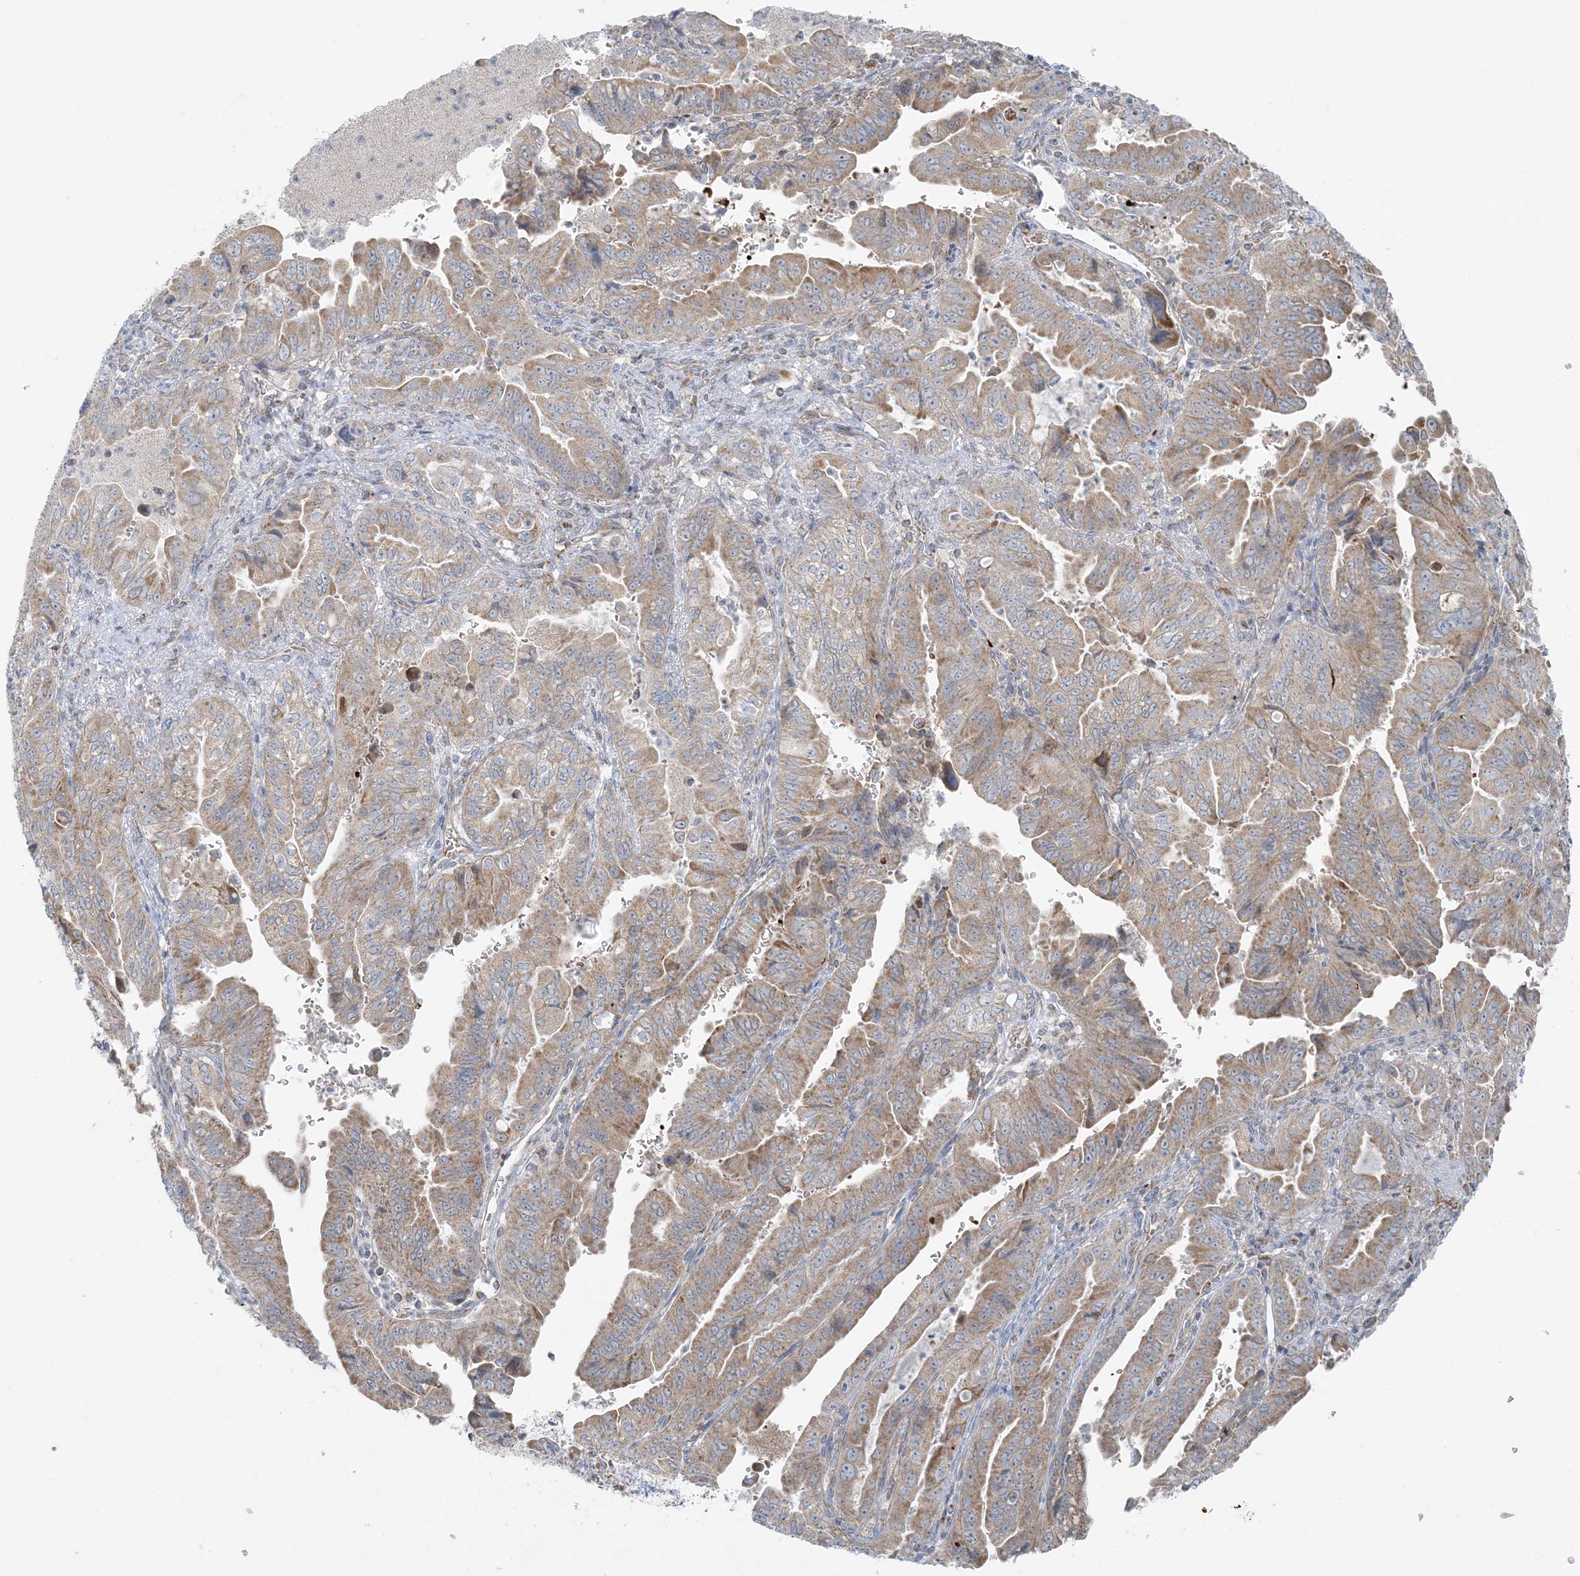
{"staining": {"intensity": "weak", "quantity": ">75%", "location": "cytoplasmic/membranous"}, "tissue": "pancreatic cancer", "cell_type": "Tumor cells", "image_type": "cancer", "snomed": [{"axis": "morphology", "description": "Adenocarcinoma, NOS"}, {"axis": "topography", "description": "Pancreas"}], "caption": "Weak cytoplasmic/membranous expression is identified in approximately >75% of tumor cells in pancreatic adenocarcinoma.", "gene": "PIK3R4", "patient": {"sex": "male", "age": 70}}